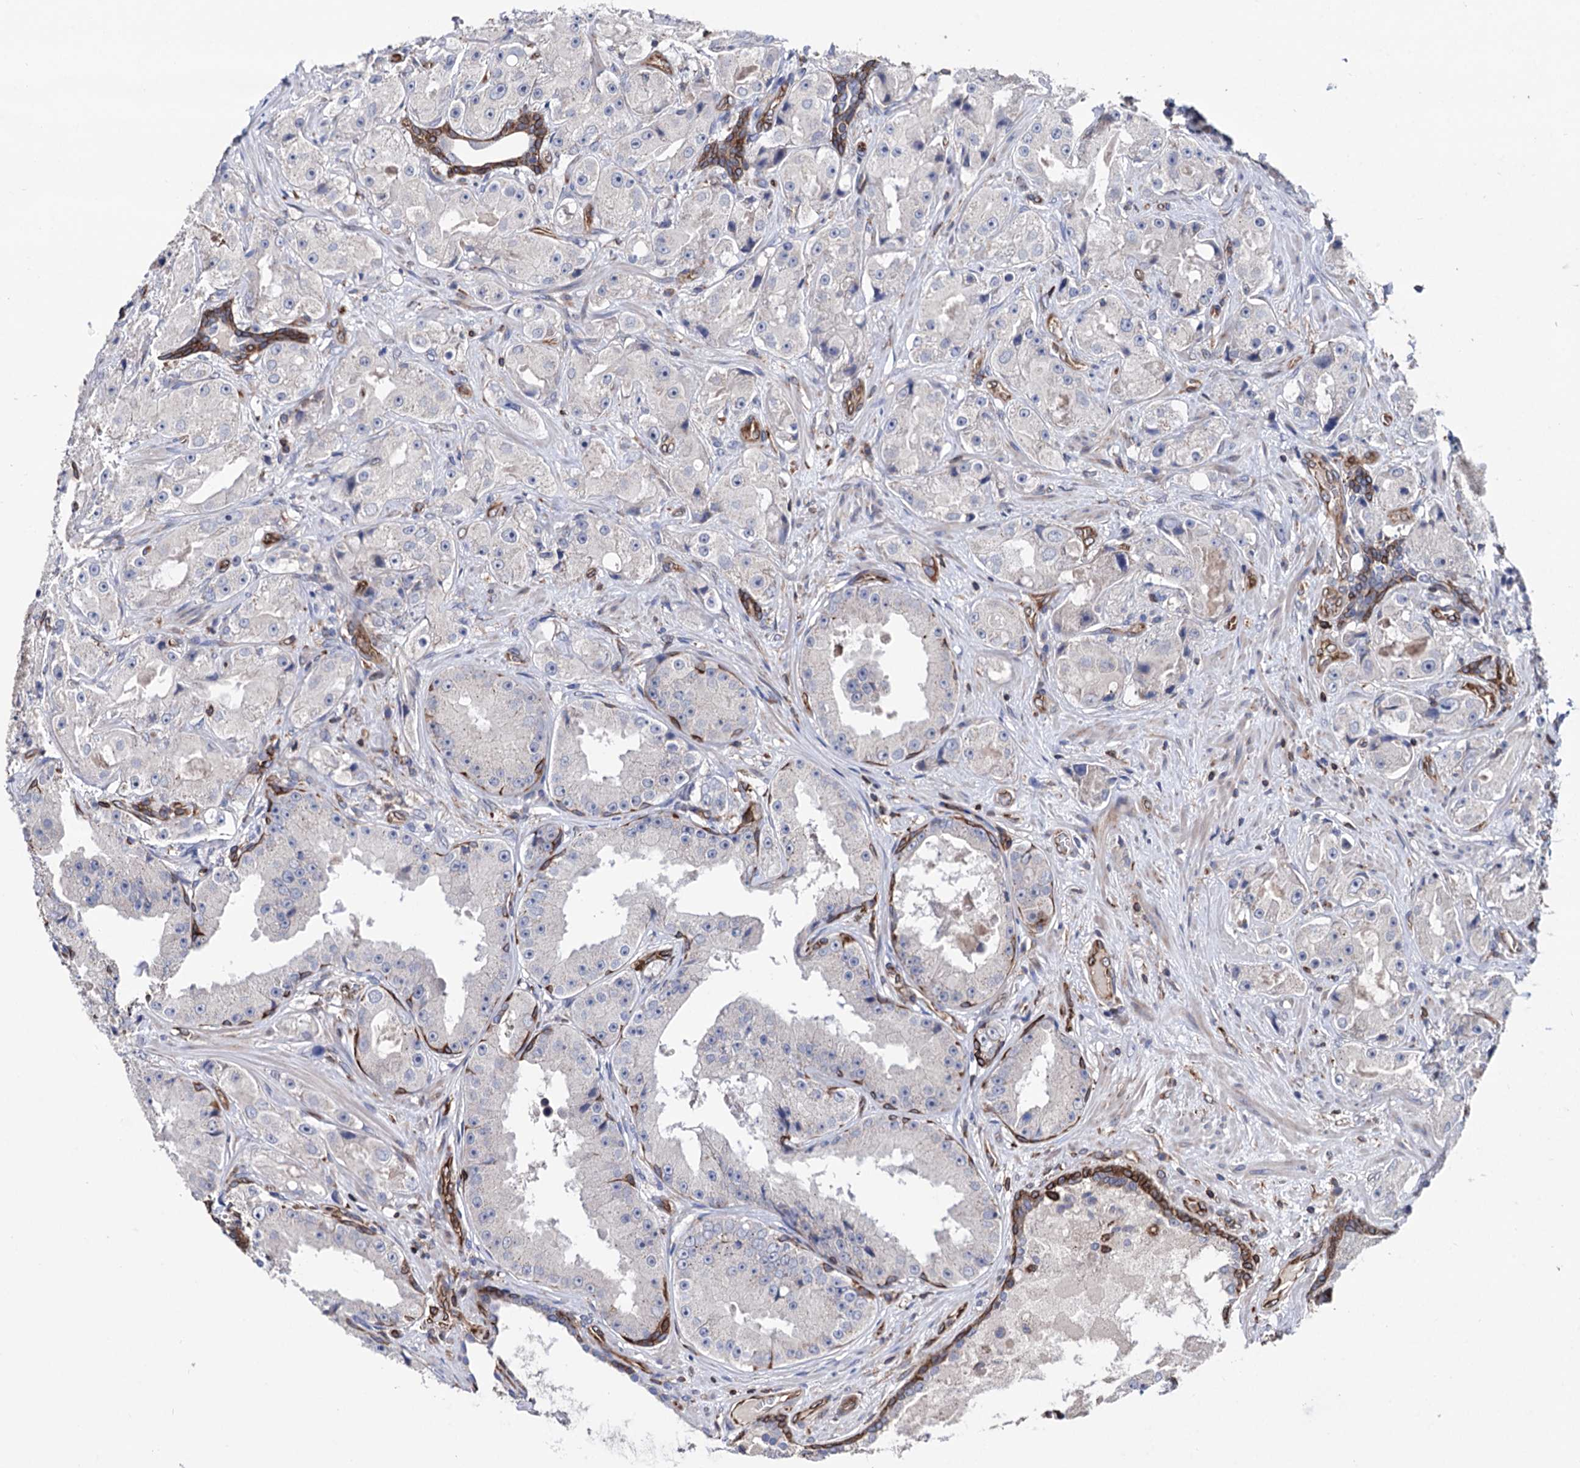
{"staining": {"intensity": "negative", "quantity": "none", "location": "none"}, "tissue": "prostate cancer", "cell_type": "Tumor cells", "image_type": "cancer", "snomed": [{"axis": "morphology", "description": "Adenocarcinoma, High grade"}, {"axis": "topography", "description": "Prostate"}], "caption": "A high-resolution micrograph shows IHC staining of prostate cancer (adenocarcinoma (high-grade)), which demonstrates no significant staining in tumor cells. (Brightfield microscopy of DAB (3,3'-diaminobenzidine) IHC at high magnification).", "gene": "STING1", "patient": {"sex": "male", "age": 73}}